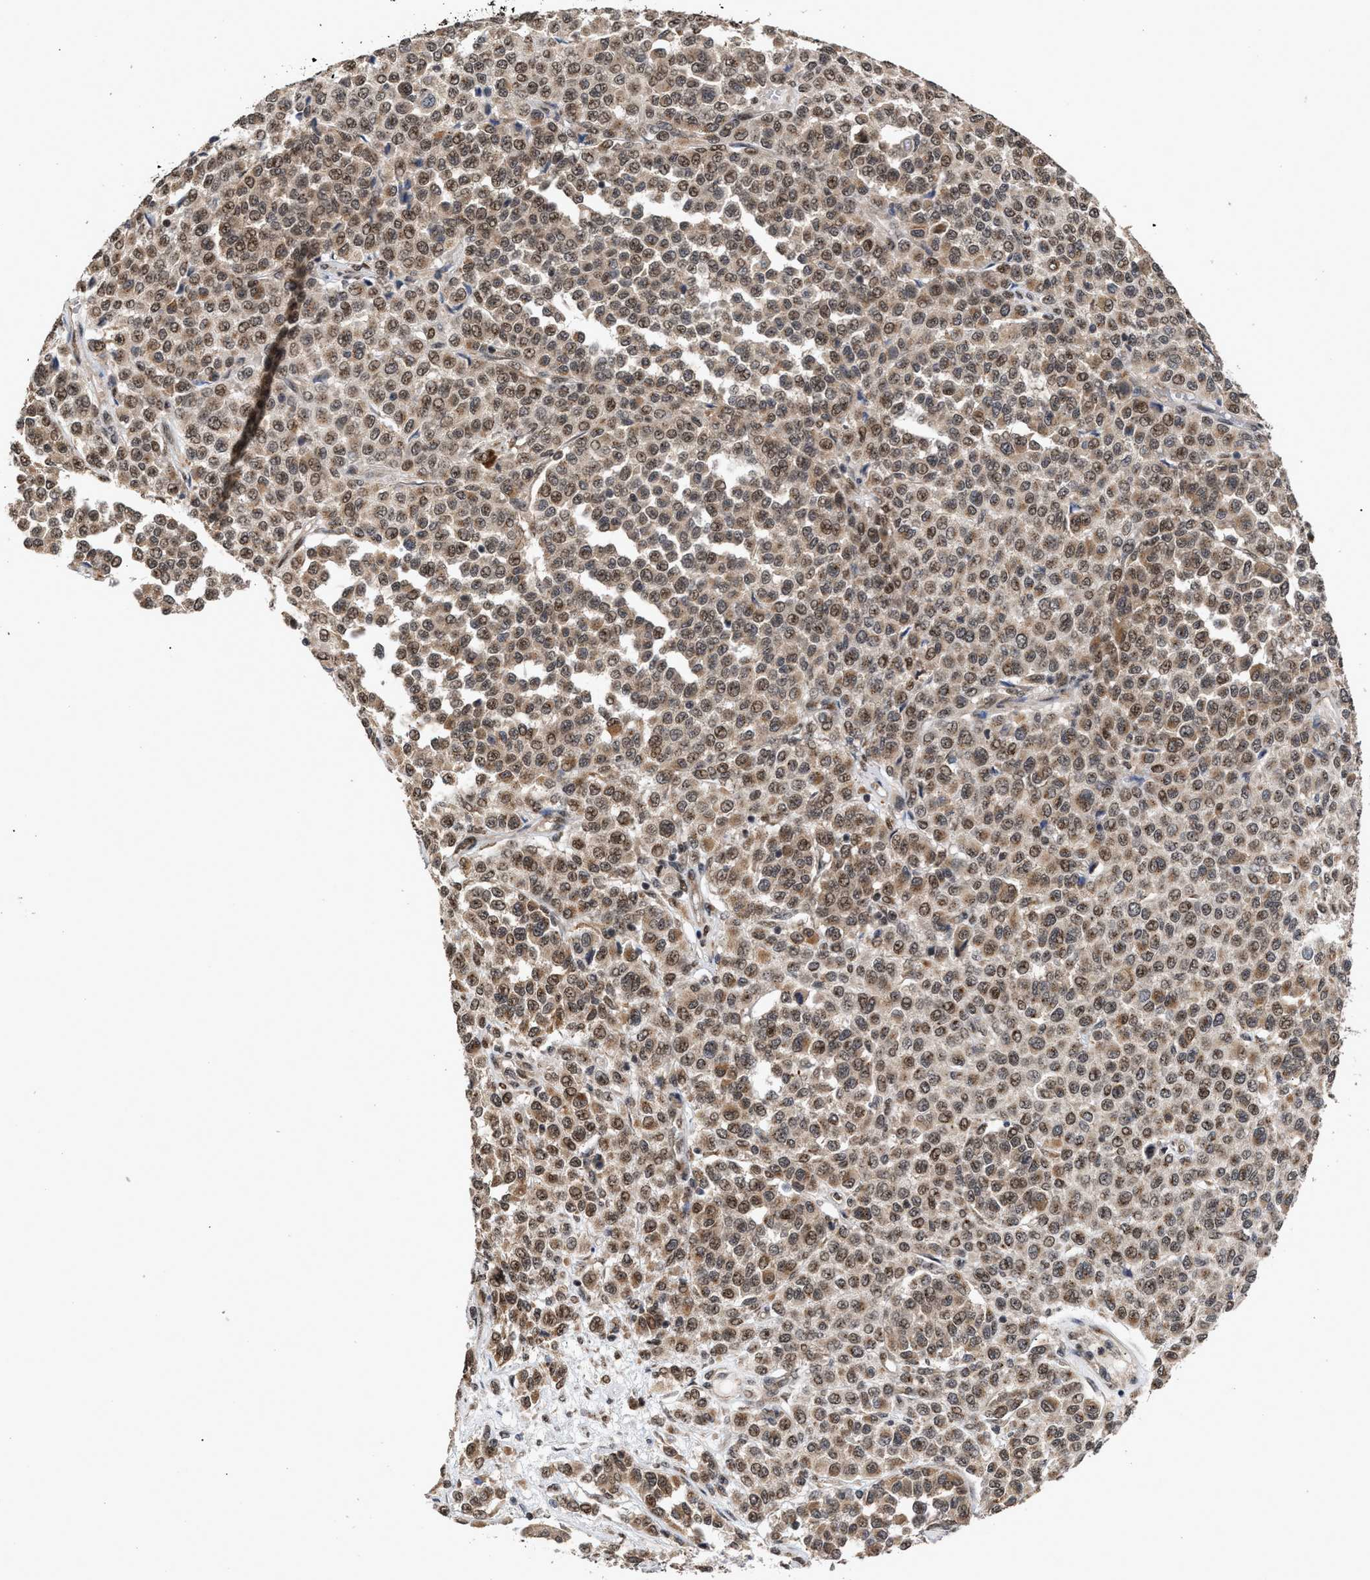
{"staining": {"intensity": "weak", "quantity": ">75%", "location": "cytoplasmic/membranous,nuclear"}, "tissue": "melanoma", "cell_type": "Tumor cells", "image_type": "cancer", "snomed": [{"axis": "morphology", "description": "Malignant melanoma, Metastatic site"}, {"axis": "topography", "description": "Pancreas"}], "caption": "This photomicrograph shows immunohistochemistry staining of human malignant melanoma (metastatic site), with low weak cytoplasmic/membranous and nuclear staining in about >75% of tumor cells.", "gene": "MKNK2", "patient": {"sex": "female", "age": 30}}